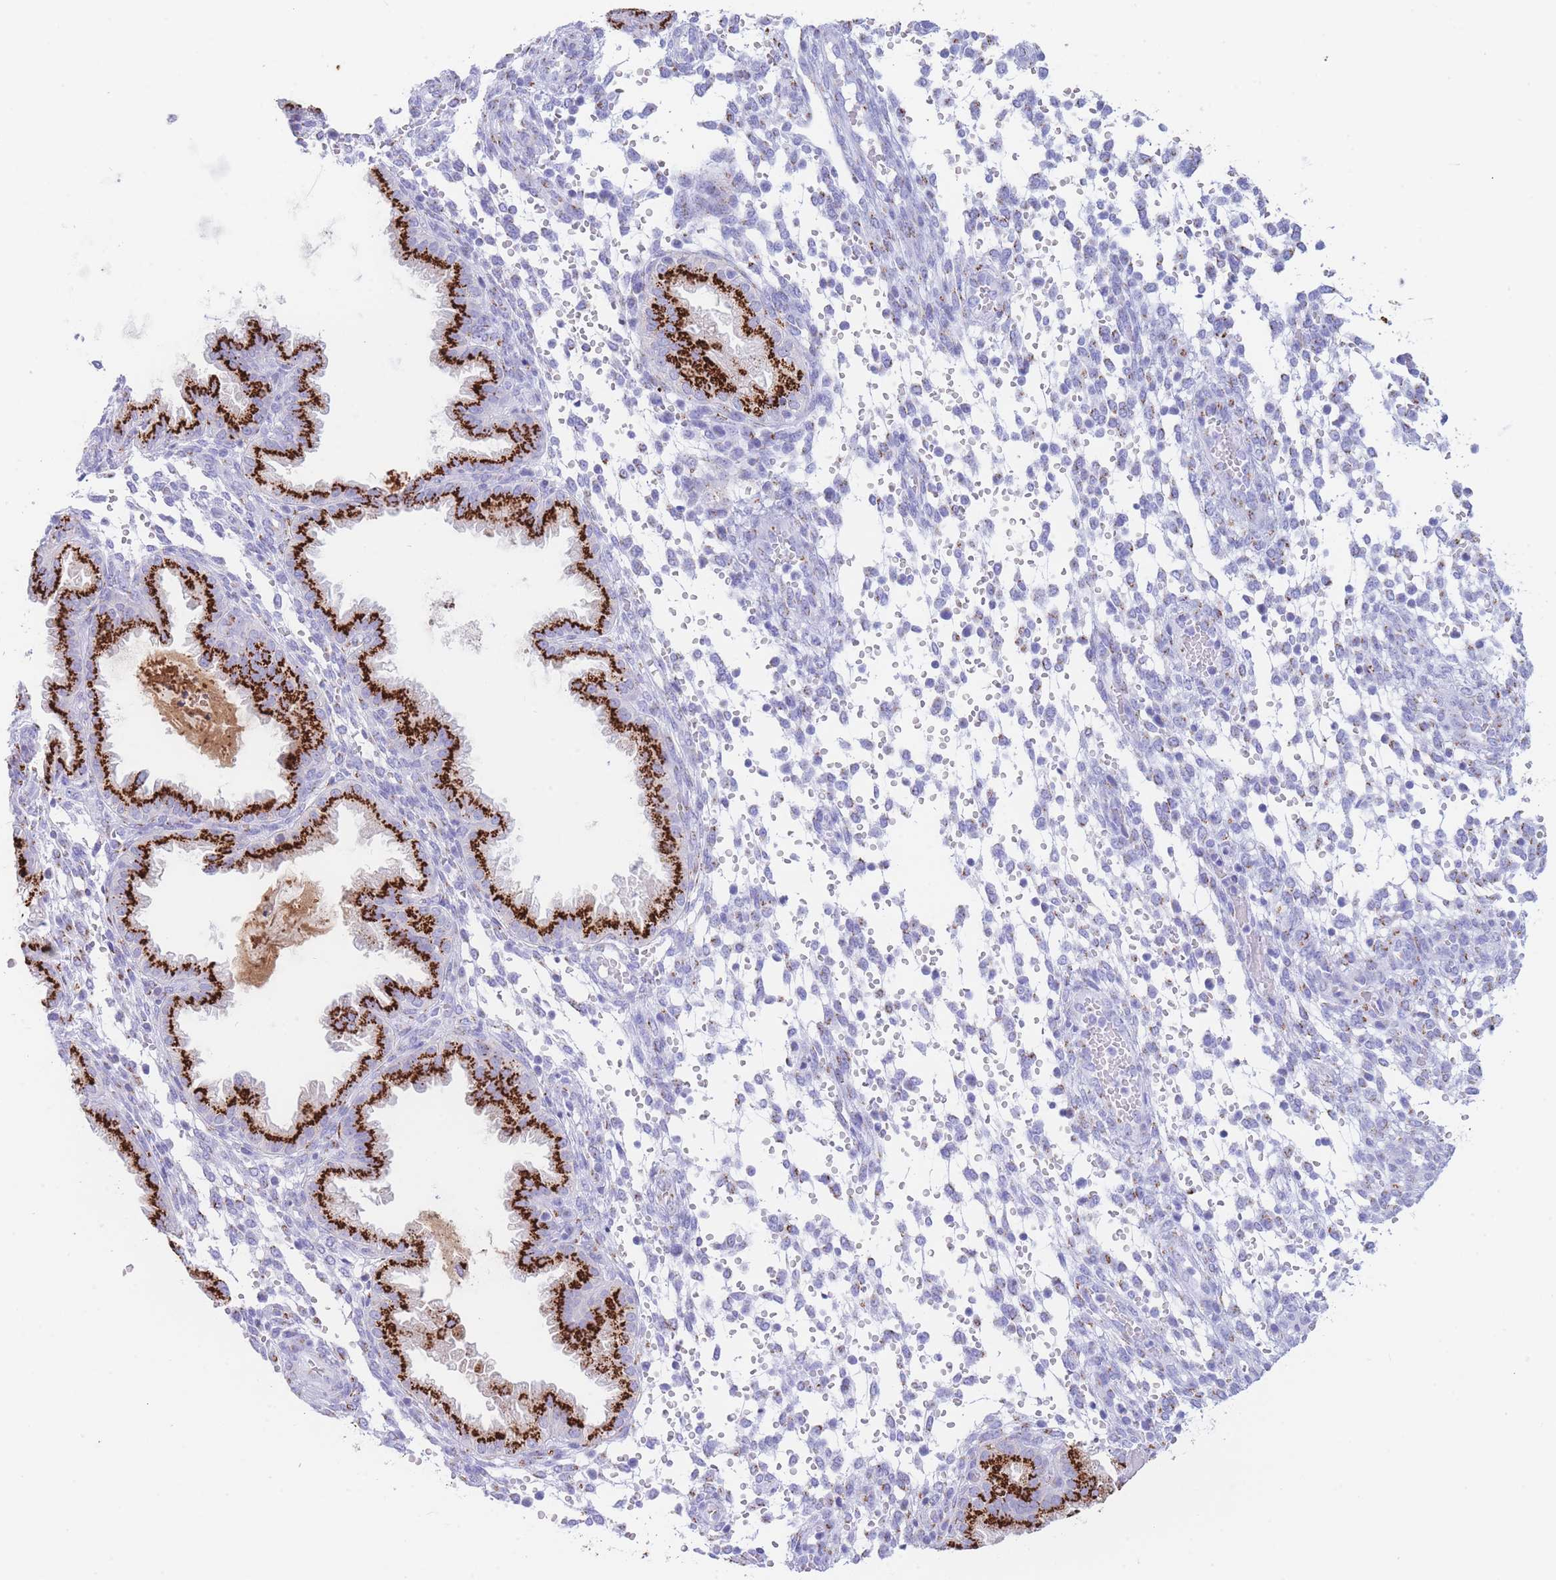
{"staining": {"intensity": "negative", "quantity": "none", "location": "none"}, "tissue": "endometrium", "cell_type": "Cells in endometrial stroma", "image_type": "normal", "snomed": [{"axis": "morphology", "description": "Normal tissue, NOS"}, {"axis": "topography", "description": "Endometrium"}], "caption": "DAB immunohistochemical staining of normal human endometrium exhibits no significant staining in cells in endometrial stroma. (Brightfield microscopy of DAB immunohistochemistry at high magnification).", "gene": "FAM3C", "patient": {"sex": "female", "age": 33}}